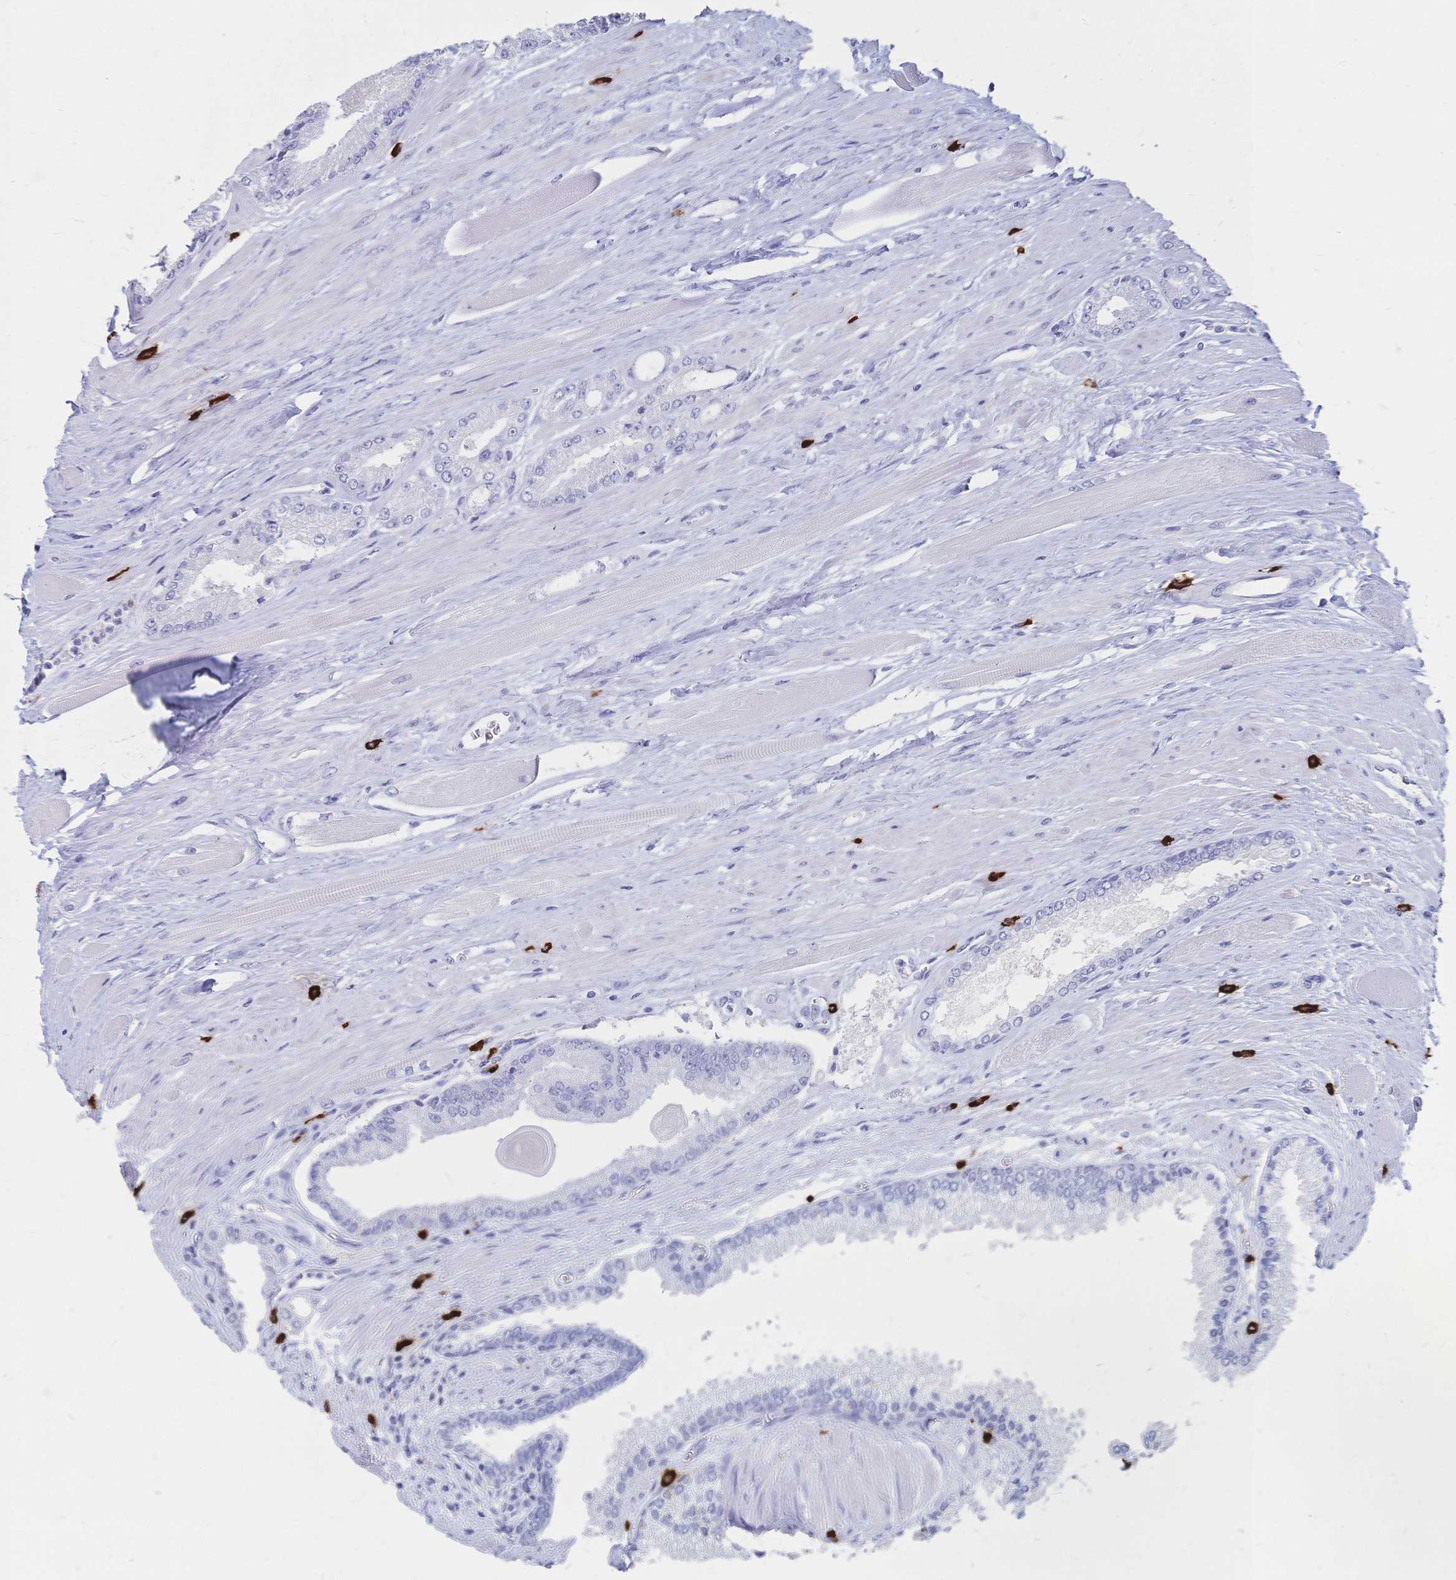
{"staining": {"intensity": "negative", "quantity": "none", "location": "none"}, "tissue": "prostate cancer", "cell_type": "Tumor cells", "image_type": "cancer", "snomed": [{"axis": "morphology", "description": "Adenocarcinoma, Low grade"}, {"axis": "topography", "description": "Prostate"}], "caption": "Tumor cells are negative for brown protein staining in low-grade adenocarcinoma (prostate).", "gene": "IL2RB", "patient": {"sex": "male", "age": 67}}